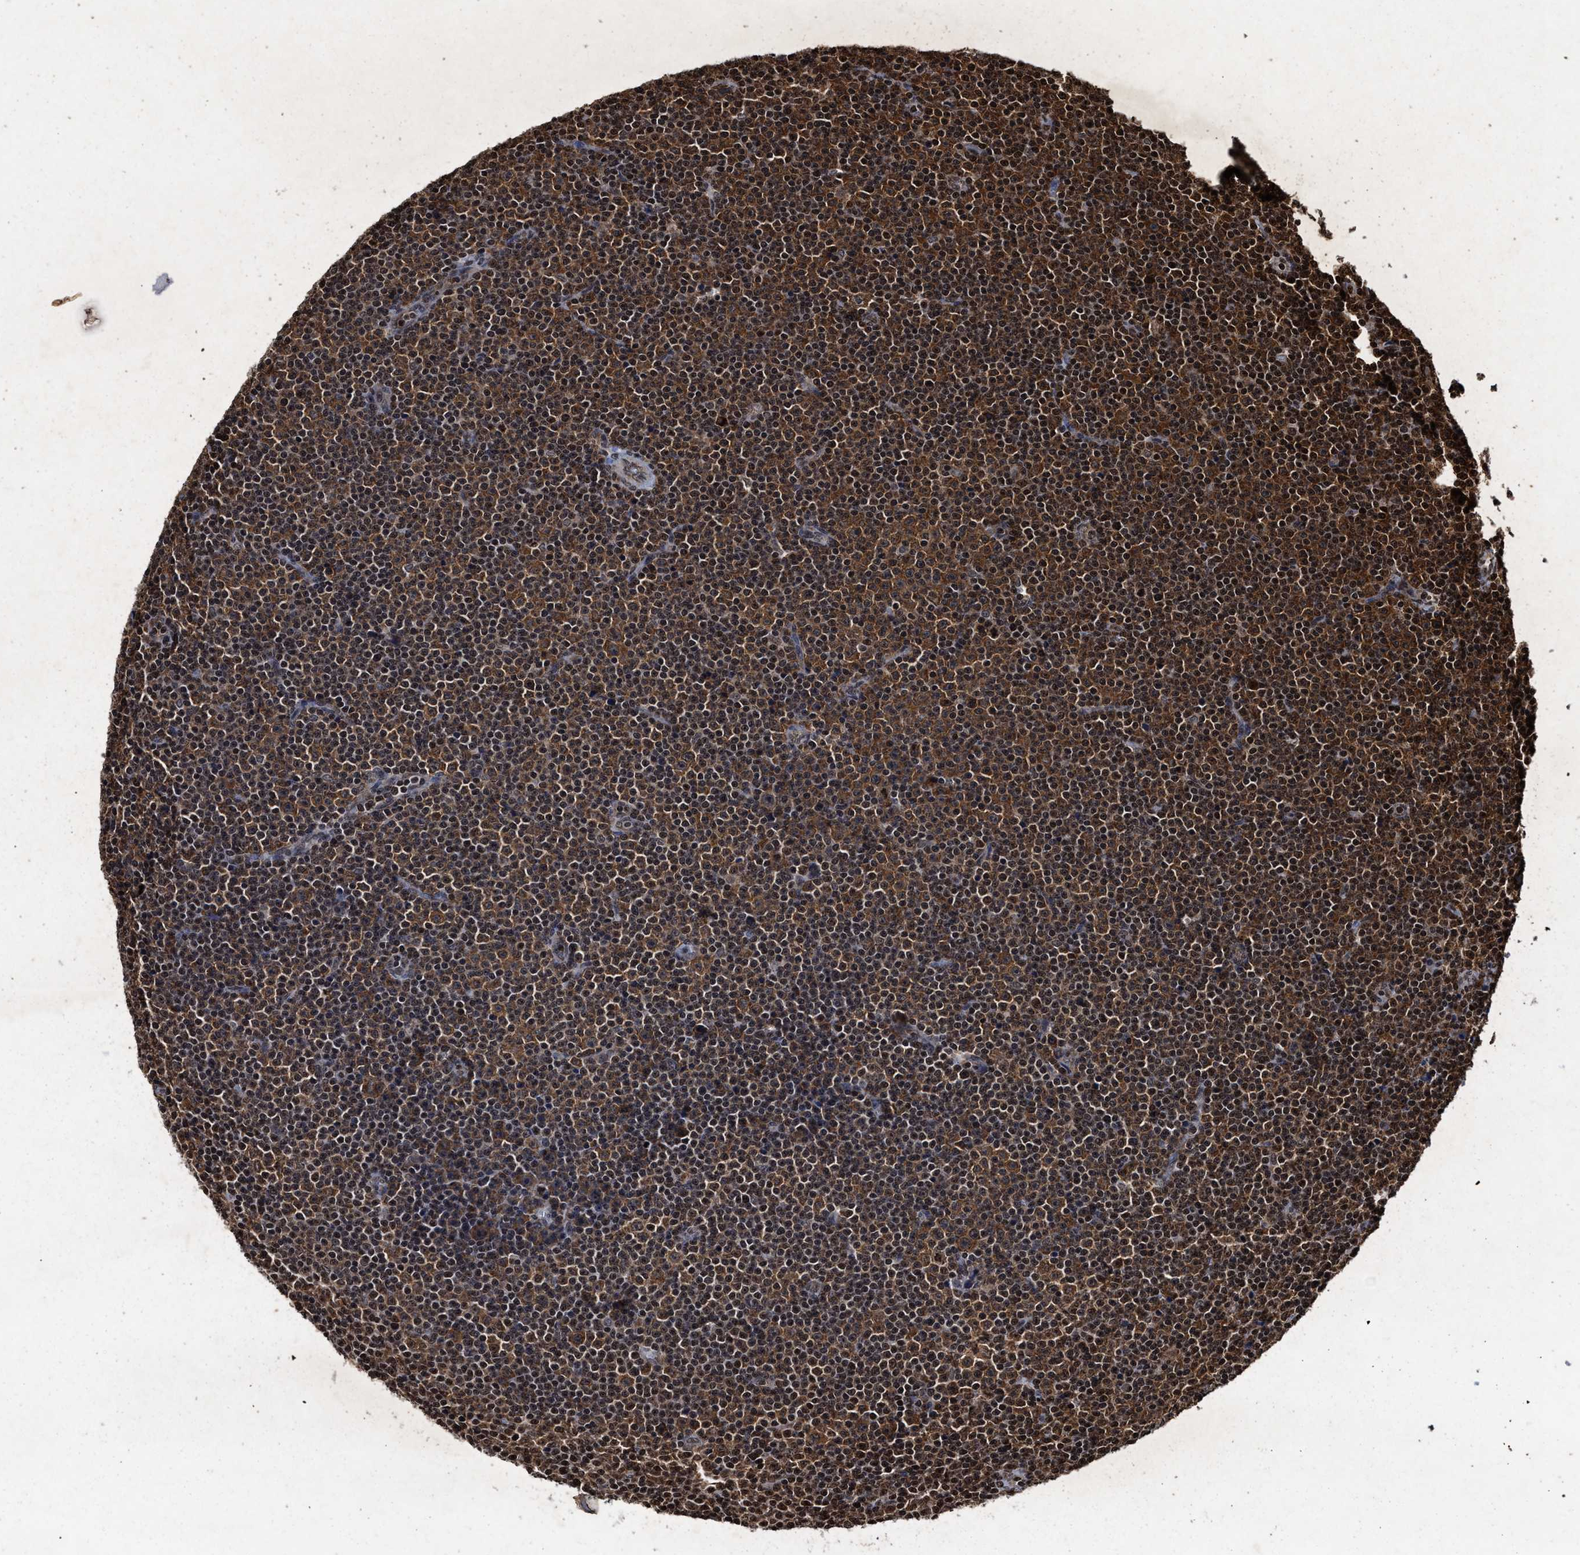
{"staining": {"intensity": "strong", "quantity": ">75%", "location": "cytoplasmic/membranous,nuclear"}, "tissue": "lymphoma", "cell_type": "Tumor cells", "image_type": "cancer", "snomed": [{"axis": "morphology", "description": "Malignant lymphoma, non-Hodgkin's type, Low grade"}, {"axis": "topography", "description": "Lymph node"}], "caption": "Immunohistochemistry (DAB) staining of human lymphoma exhibits strong cytoplasmic/membranous and nuclear protein expression in about >75% of tumor cells.", "gene": "ALYREF", "patient": {"sex": "female", "age": 67}}